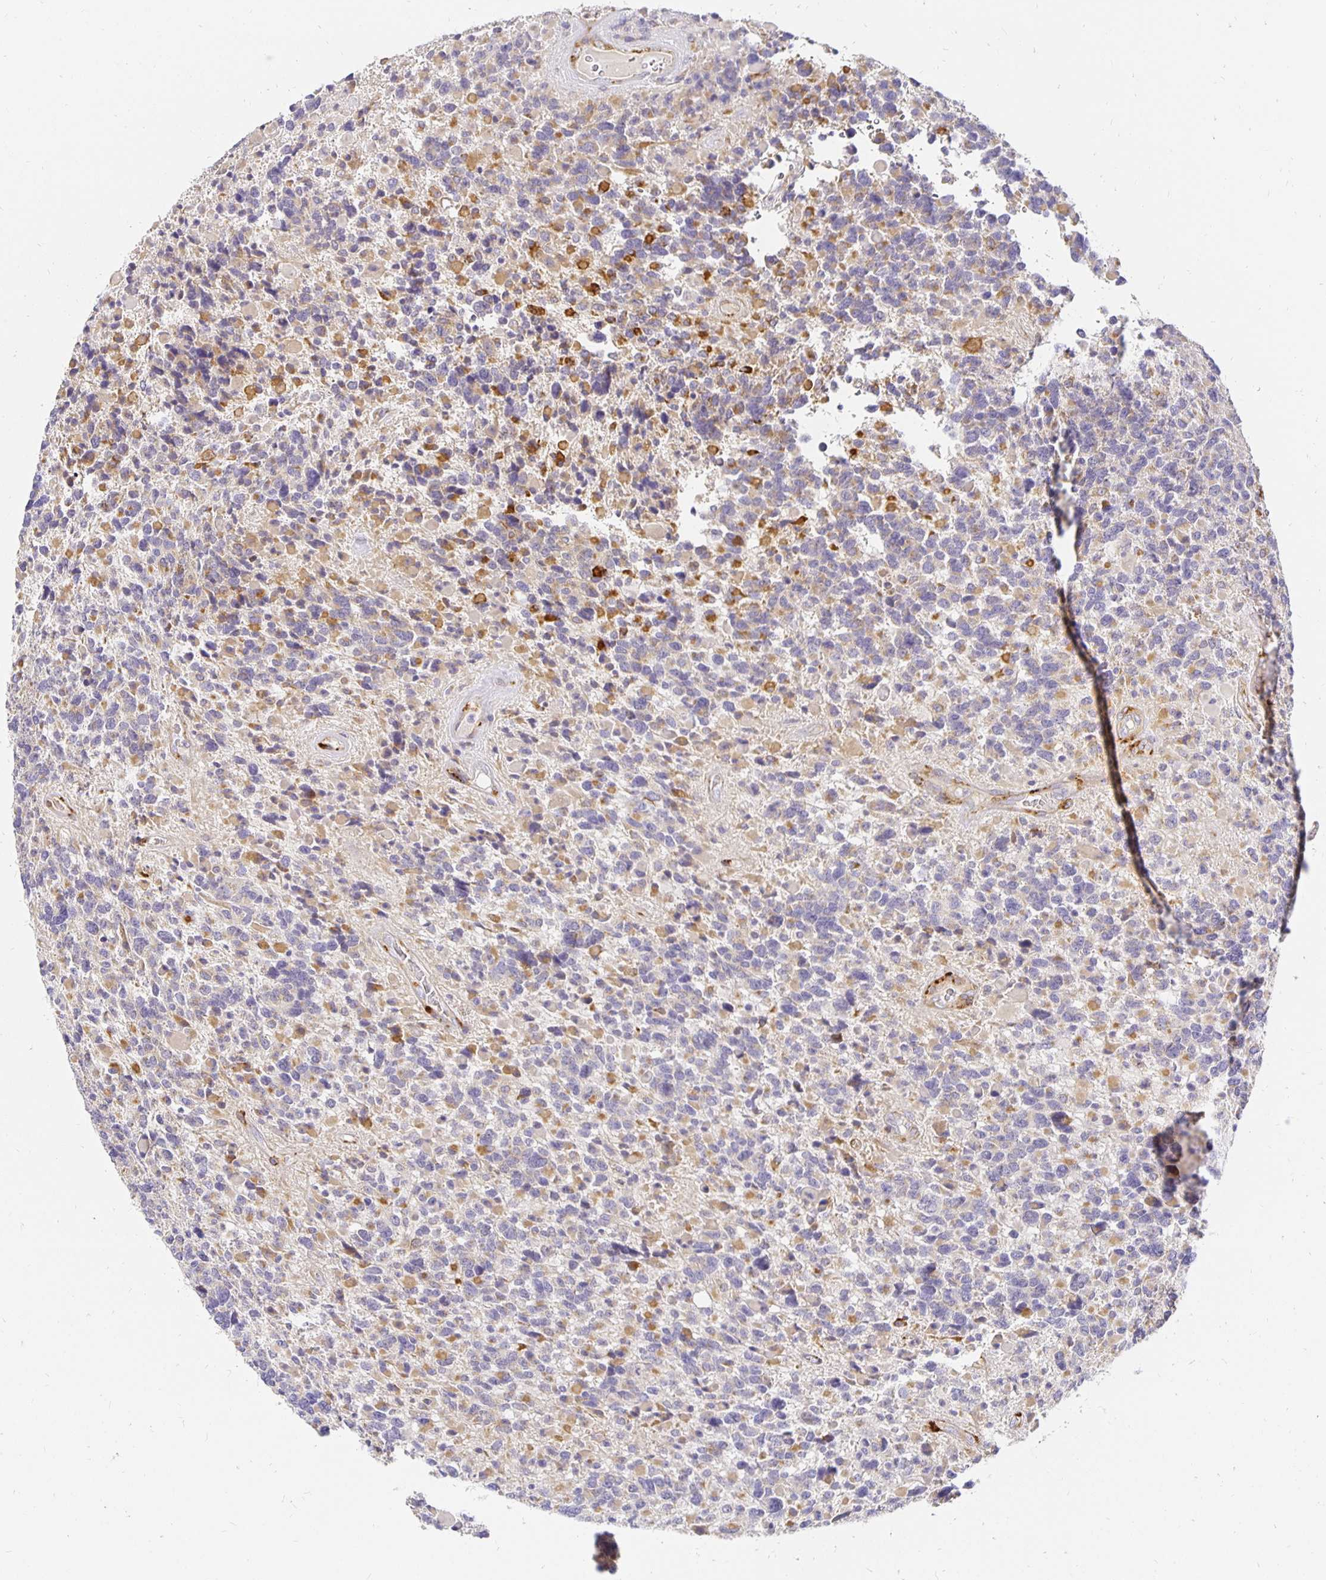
{"staining": {"intensity": "weak", "quantity": "25%-75%", "location": "cytoplasmic/membranous"}, "tissue": "glioma", "cell_type": "Tumor cells", "image_type": "cancer", "snomed": [{"axis": "morphology", "description": "Glioma, malignant, High grade"}, {"axis": "topography", "description": "Brain"}], "caption": "A micrograph of human malignant high-grade glioma stained for a protein shows weak cytoplasmic/membranous brown staining in tumor cells.", "gene": "PLOD1", "patient": {"sex": "female", "age": 40}}